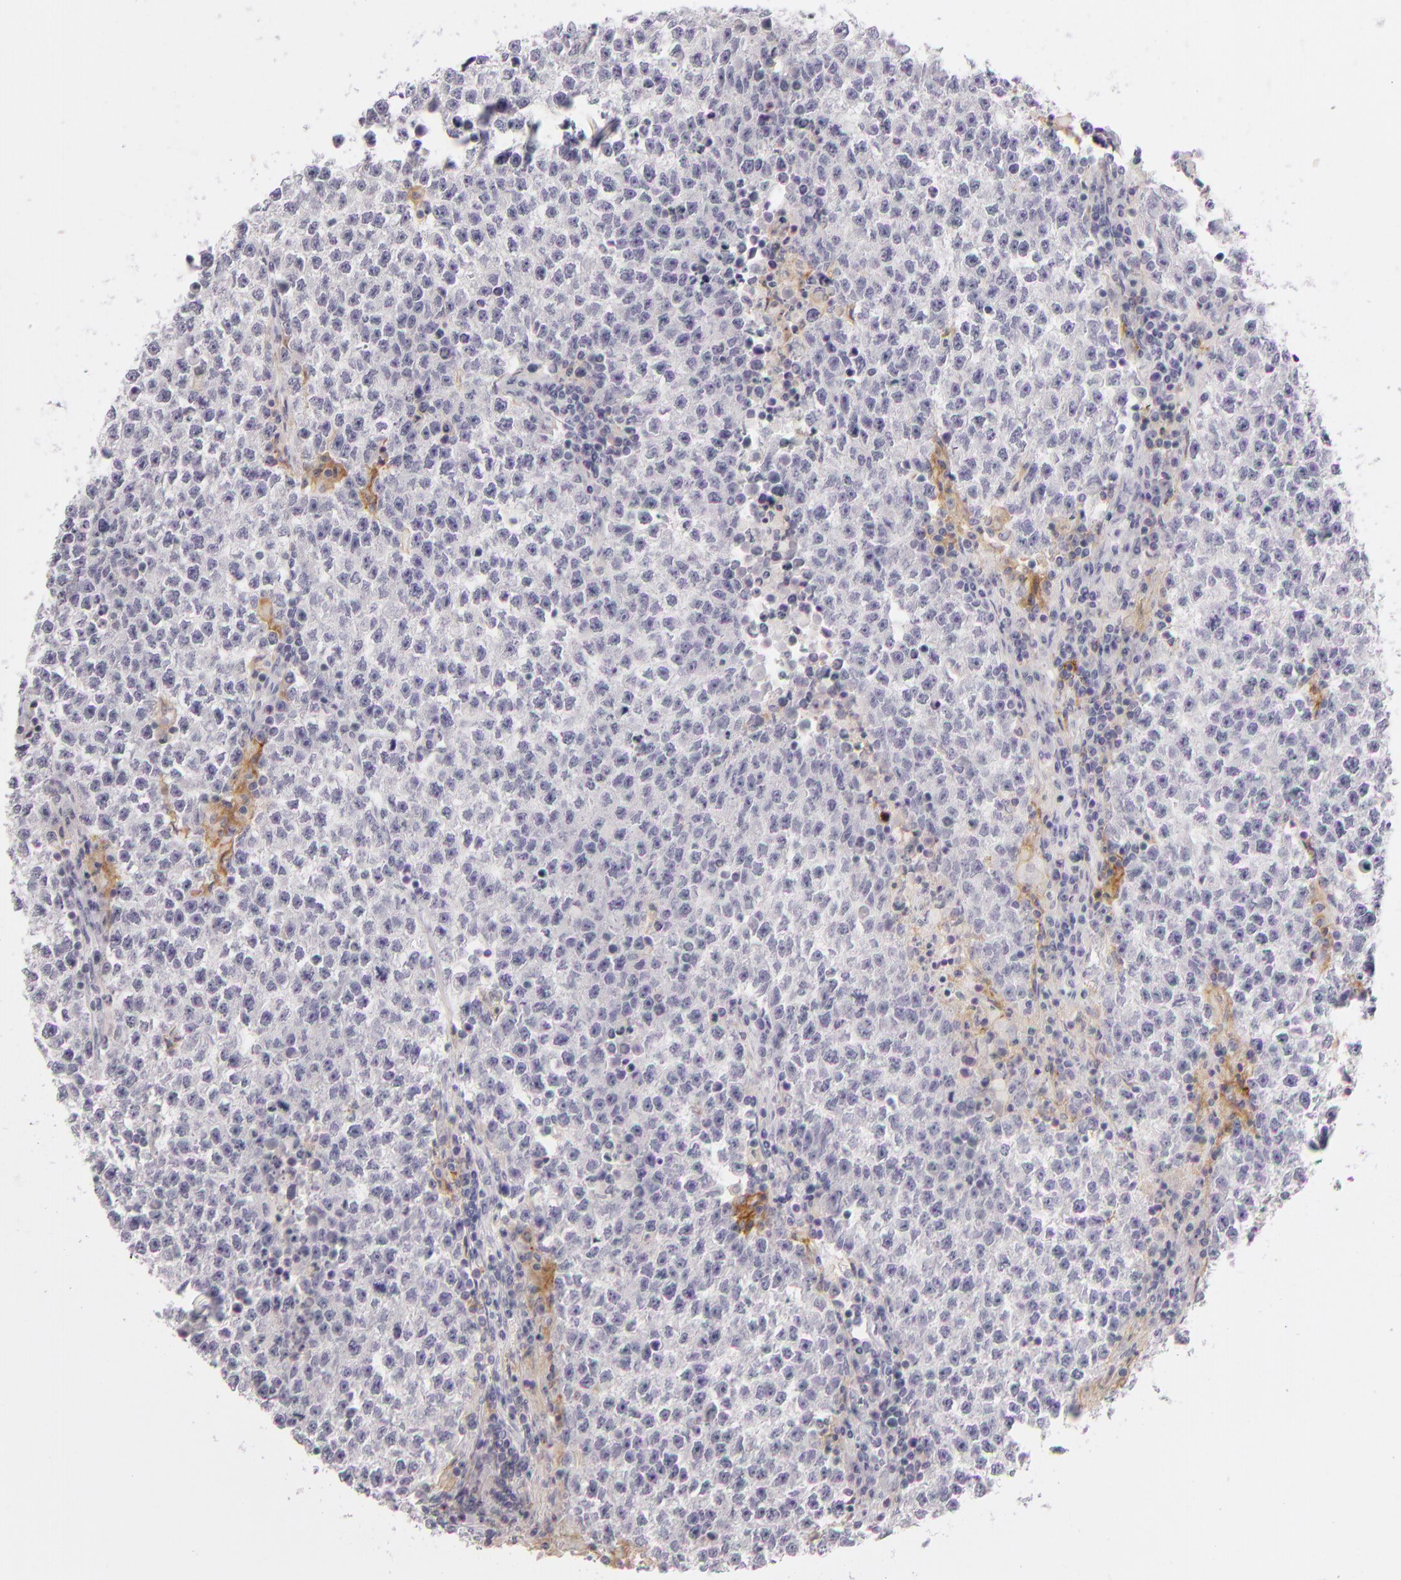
{"staining": {"intensity": "weak", "quantity": "<25%", "location": "cytoplasmic/membranous"}, "tissue": "testis cancer", "cell_type": "Tumor cells", "image_type": "cancer", "snomed": [{"axis": "morphology", "description": "Seminoma, NOS"}, {"axis": "topography", "description": "Testis"}], "caption": "The immunohistochemistry (IHC) micrograph has no significant expression in tumor cells of testis cancer tissue.", "gene": "CD40", "patient": {"sex": "male", "age": 36}}